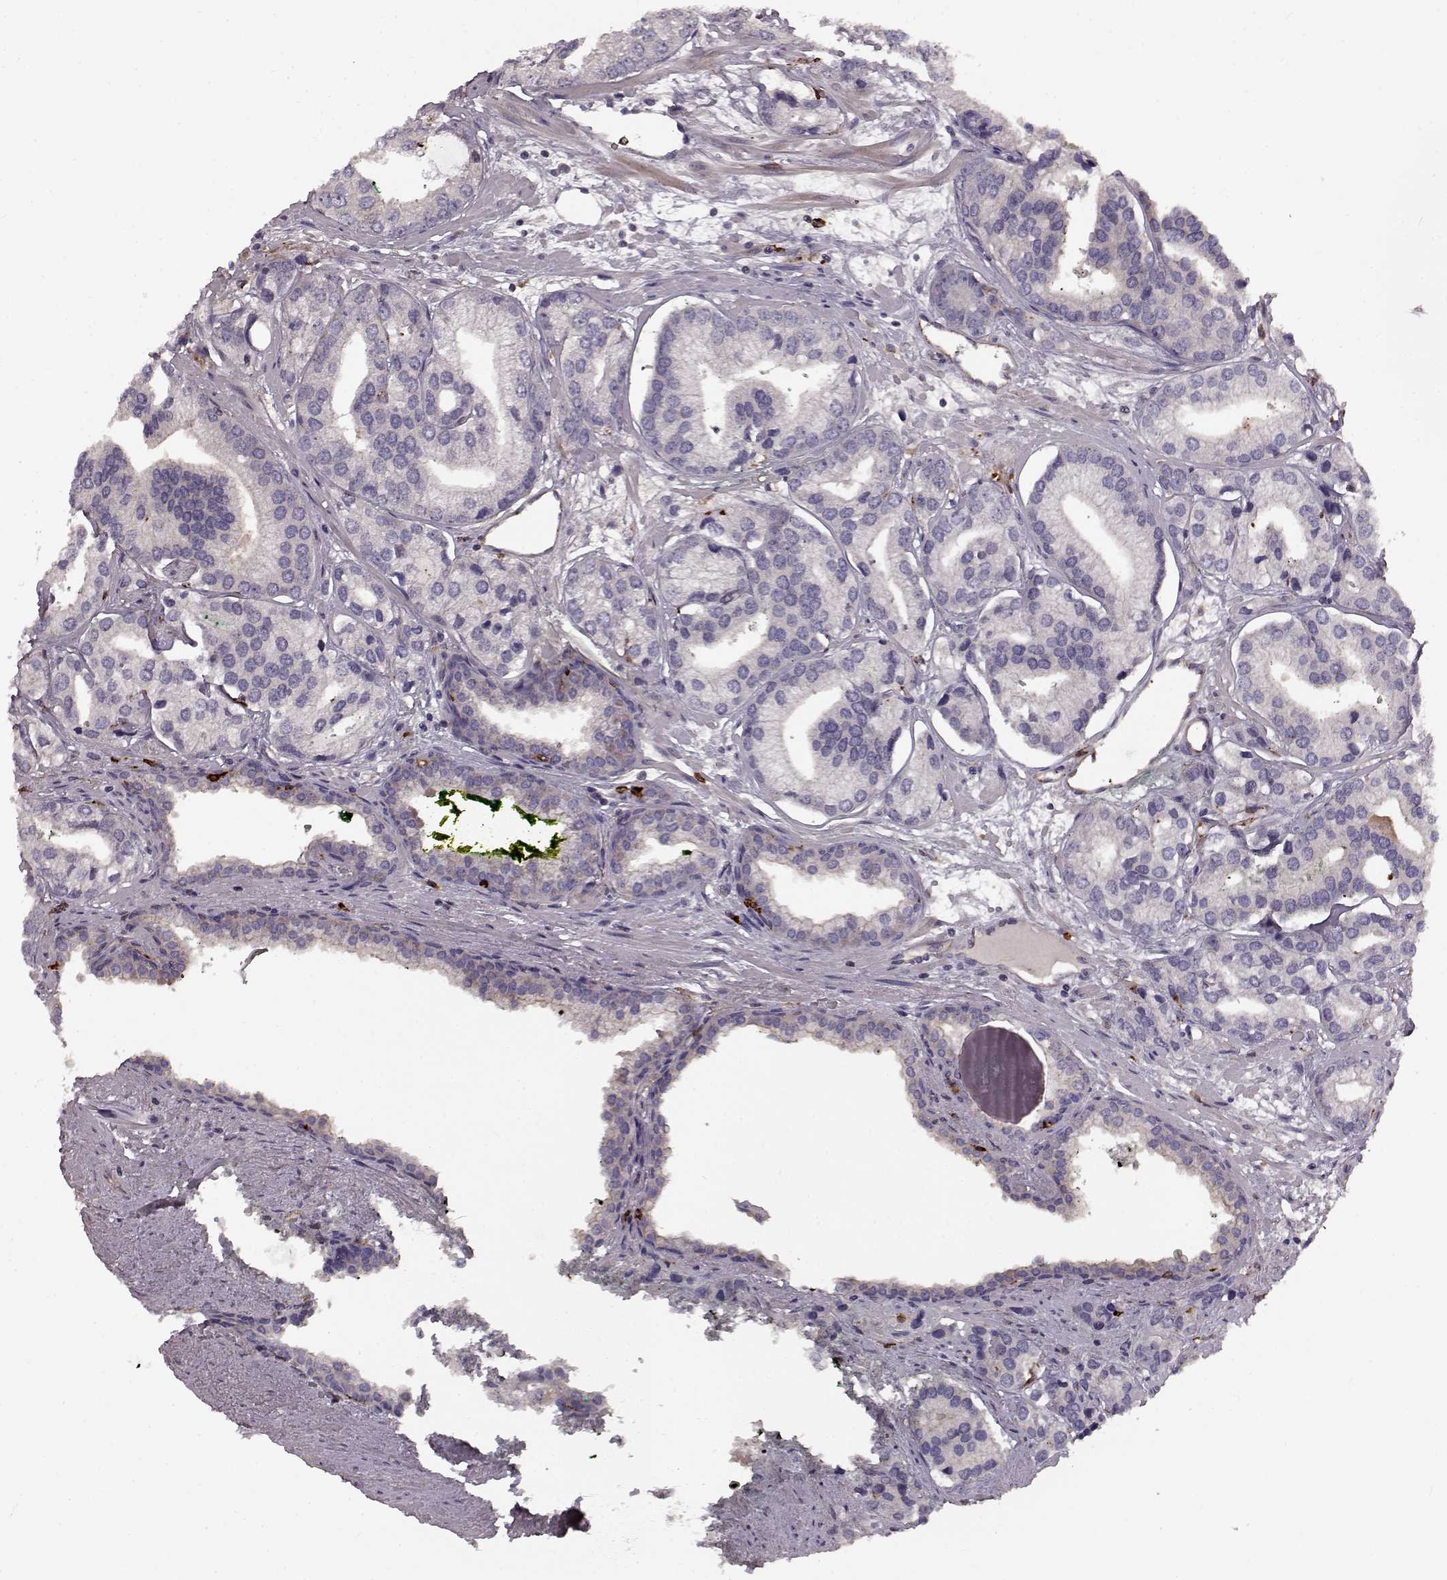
{"staining": {"intensity": "negative", "quantity": "none", "location": "none"}, "tissue": "prostate cancer", "cell_type": "Tumor cells", "image_type": "cancer", "snomed": [{"axis": "morphology", "description": "Adenocarcinoma, High grade"}, {"axis": "topography", "description": "Prostate"}], "caption": "Immunohistochemistry of human prostate cancer exhibits no staining in tumor cells.", "gene": "CCNF", "patient": {"sex": "male", "age": 58}}